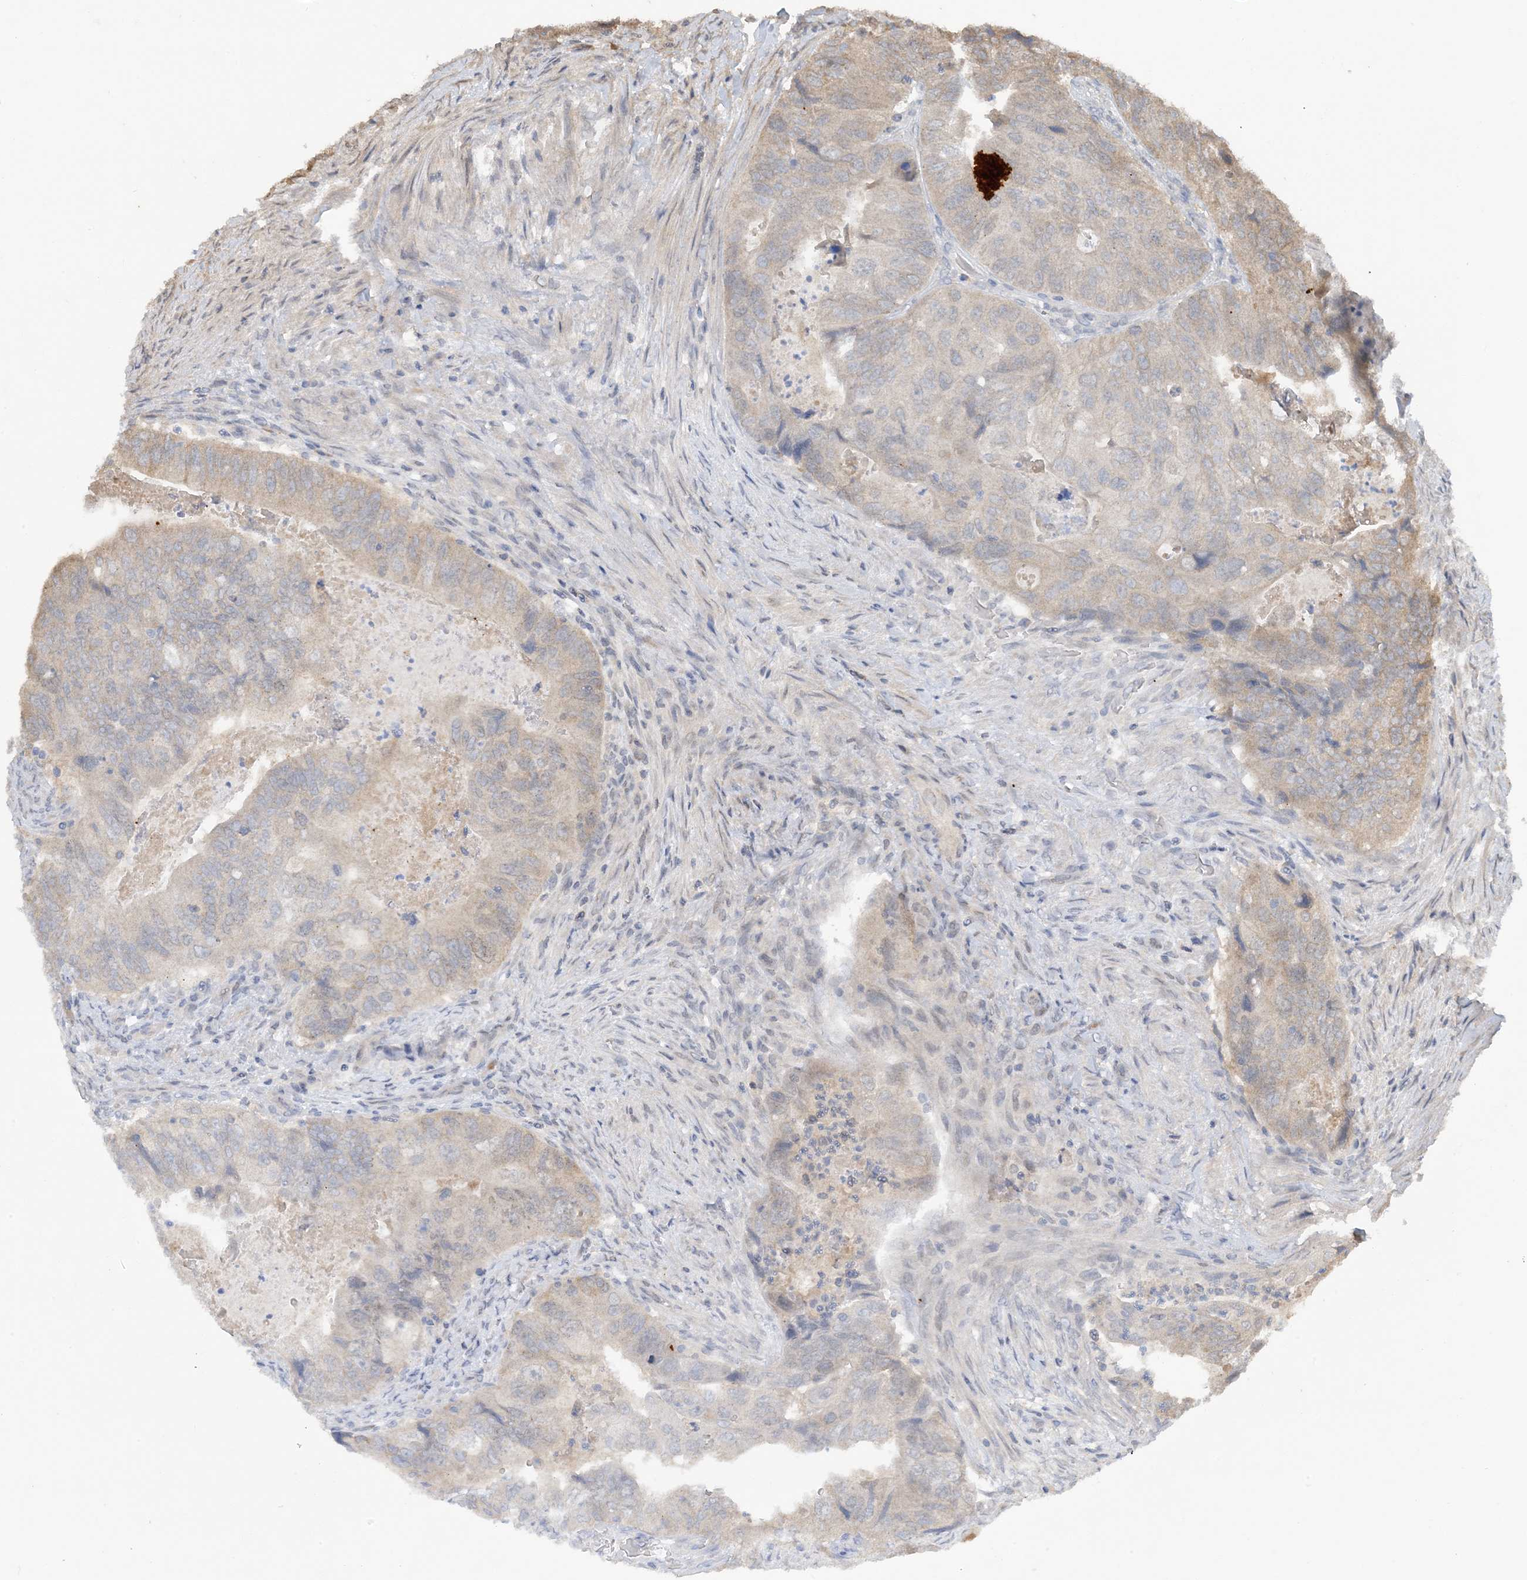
{"staining": {"intensity": "weak", "quantity": "<25%", "location": "cytoplasmic/membranous"}, "tissue": "colorectal cancer", "cell_type": "Tumor cells", "image_type": "cancer", "snomed": [{"axis": "morphology", "description": "Adenocarcinoma, NOS"}, {"axis": "topography", "description": "Rectum"}], "caption": "Colorectal adenocarcinoma was stained to show a protein in brown. There is no significant expression in tumor cells.", "gene": "ACYP2", "patient": {"sex": "male", "age": 63}}